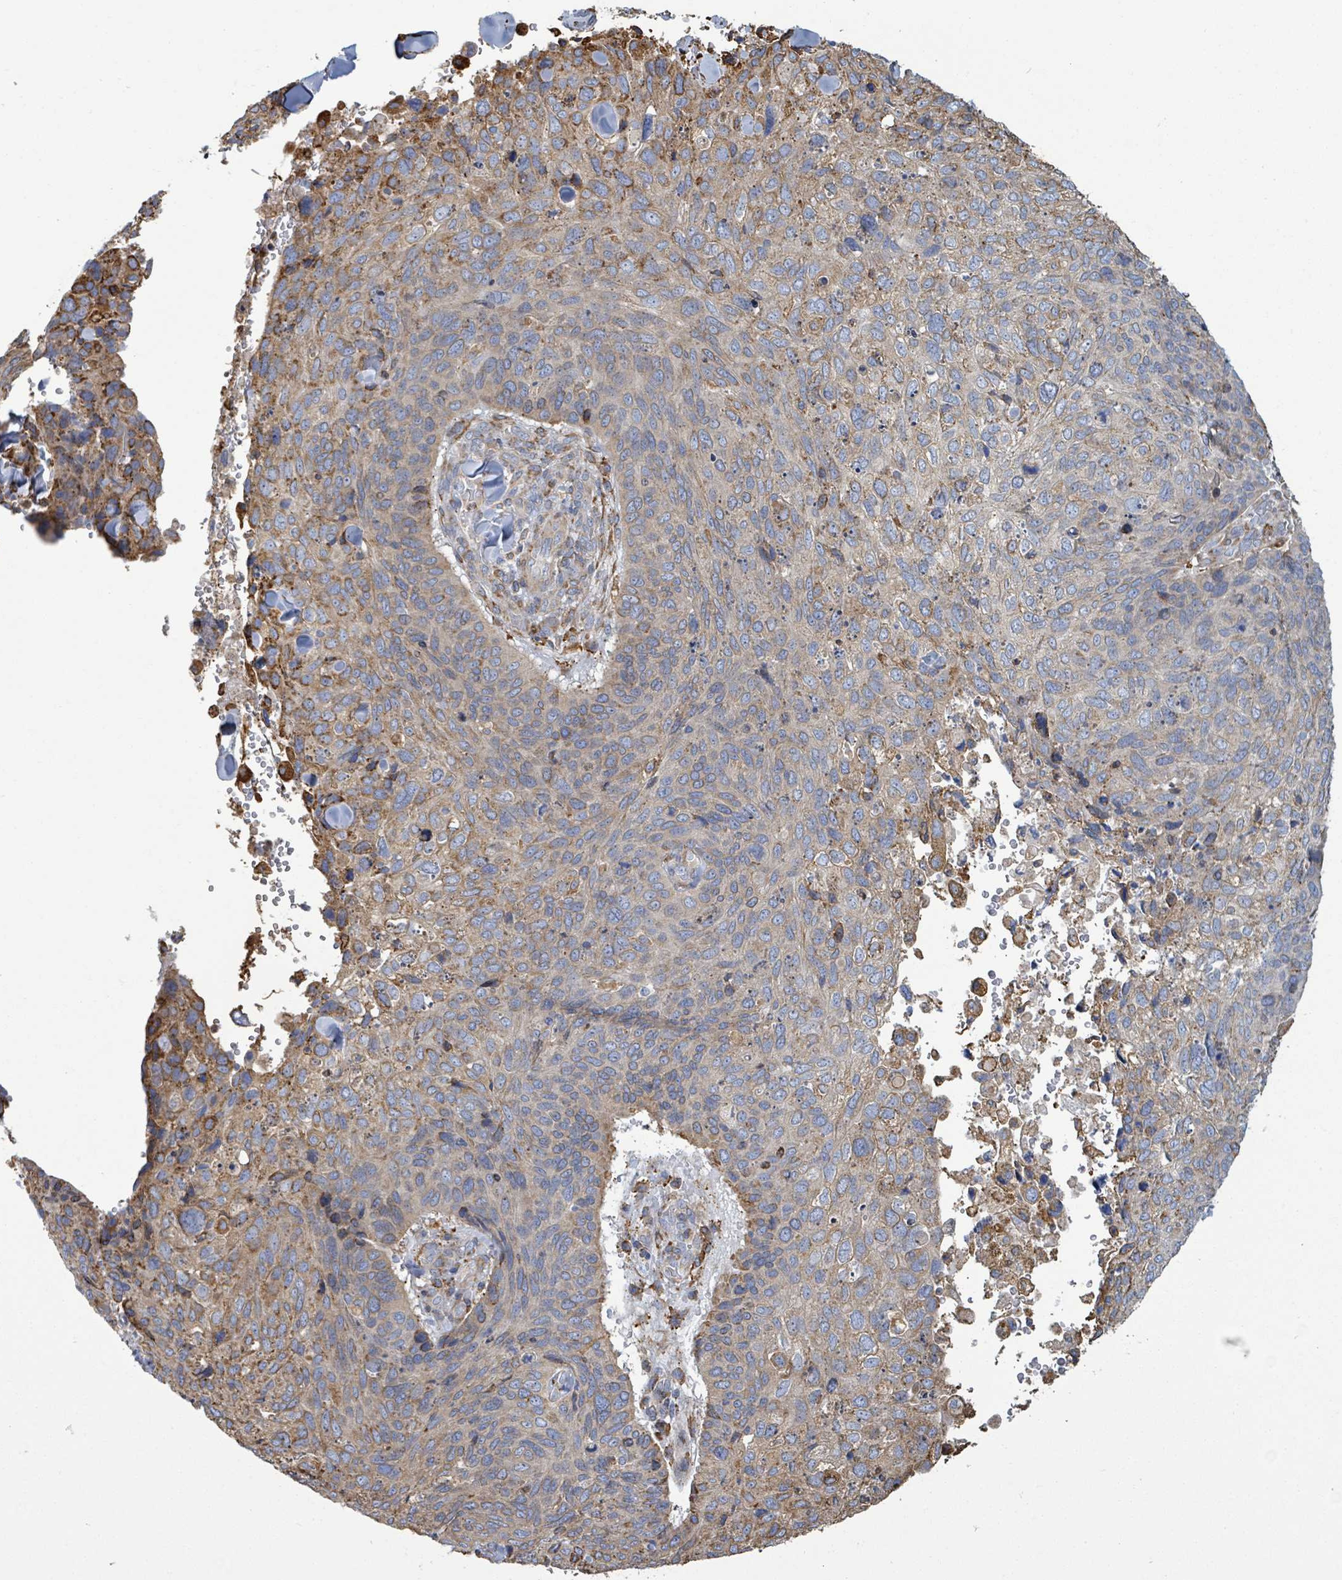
{"staining": {"intensity": "moderate", "quantity": "25%-75%", "location": "cytoplasmic/membranous"}, "tissue": "skin cancer", "cell_type": "Tumor cells", "image_type": "cancer", "snomed": [{"axis": "morphology", "description": "Basal cell carcinoma"}, {"axis": "topography", "description": "Skin"}], "caption": "Human skin cancer stained with a brown dye displays moderate cytoplasmic/membranous positive expression in about 25%-75% of tumor cells.", "gene": "RFPL4A", "patient": {"sex": "female", "age": 74}}